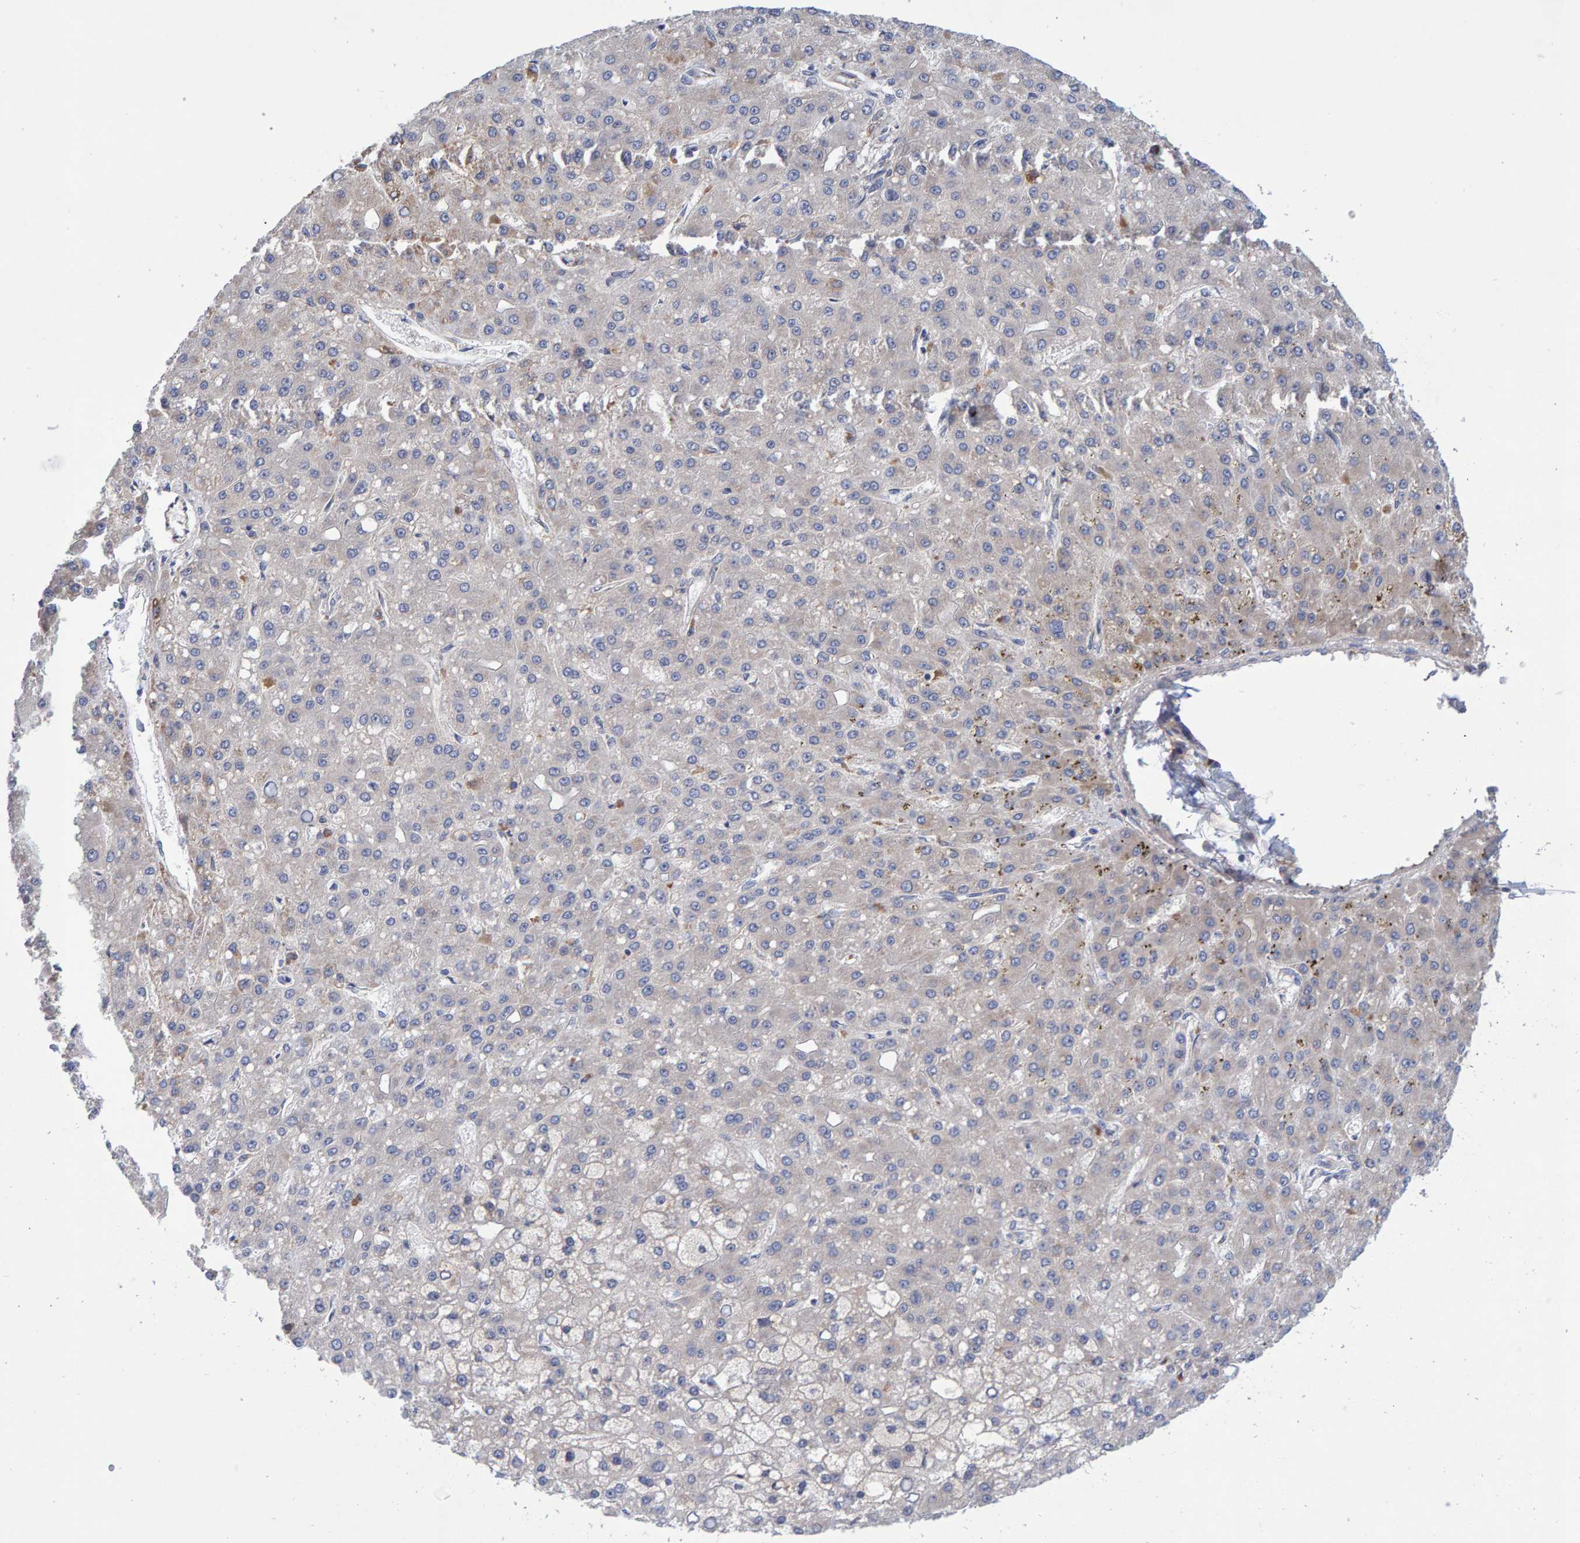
{"staining": {"intensity": "negative", "quantity": "none", "location": "none"}, "tissue": "liver cancer", "cell_type": "Tumor cells", "image_type": "cancer", "snomed": [{"axis": "morphology", "description": "Carcinoma, Hepatocellular, NOS"}, {"axis": "topography", "description": "Liver"}], "caption": "Immunohistochemical staining of human liver cancer (hepatocellular carcinoma) demonstrates no significant expression in tumor cells.", "gene": "EFR3A", "patient": {"sex": "male", "age": 67}}